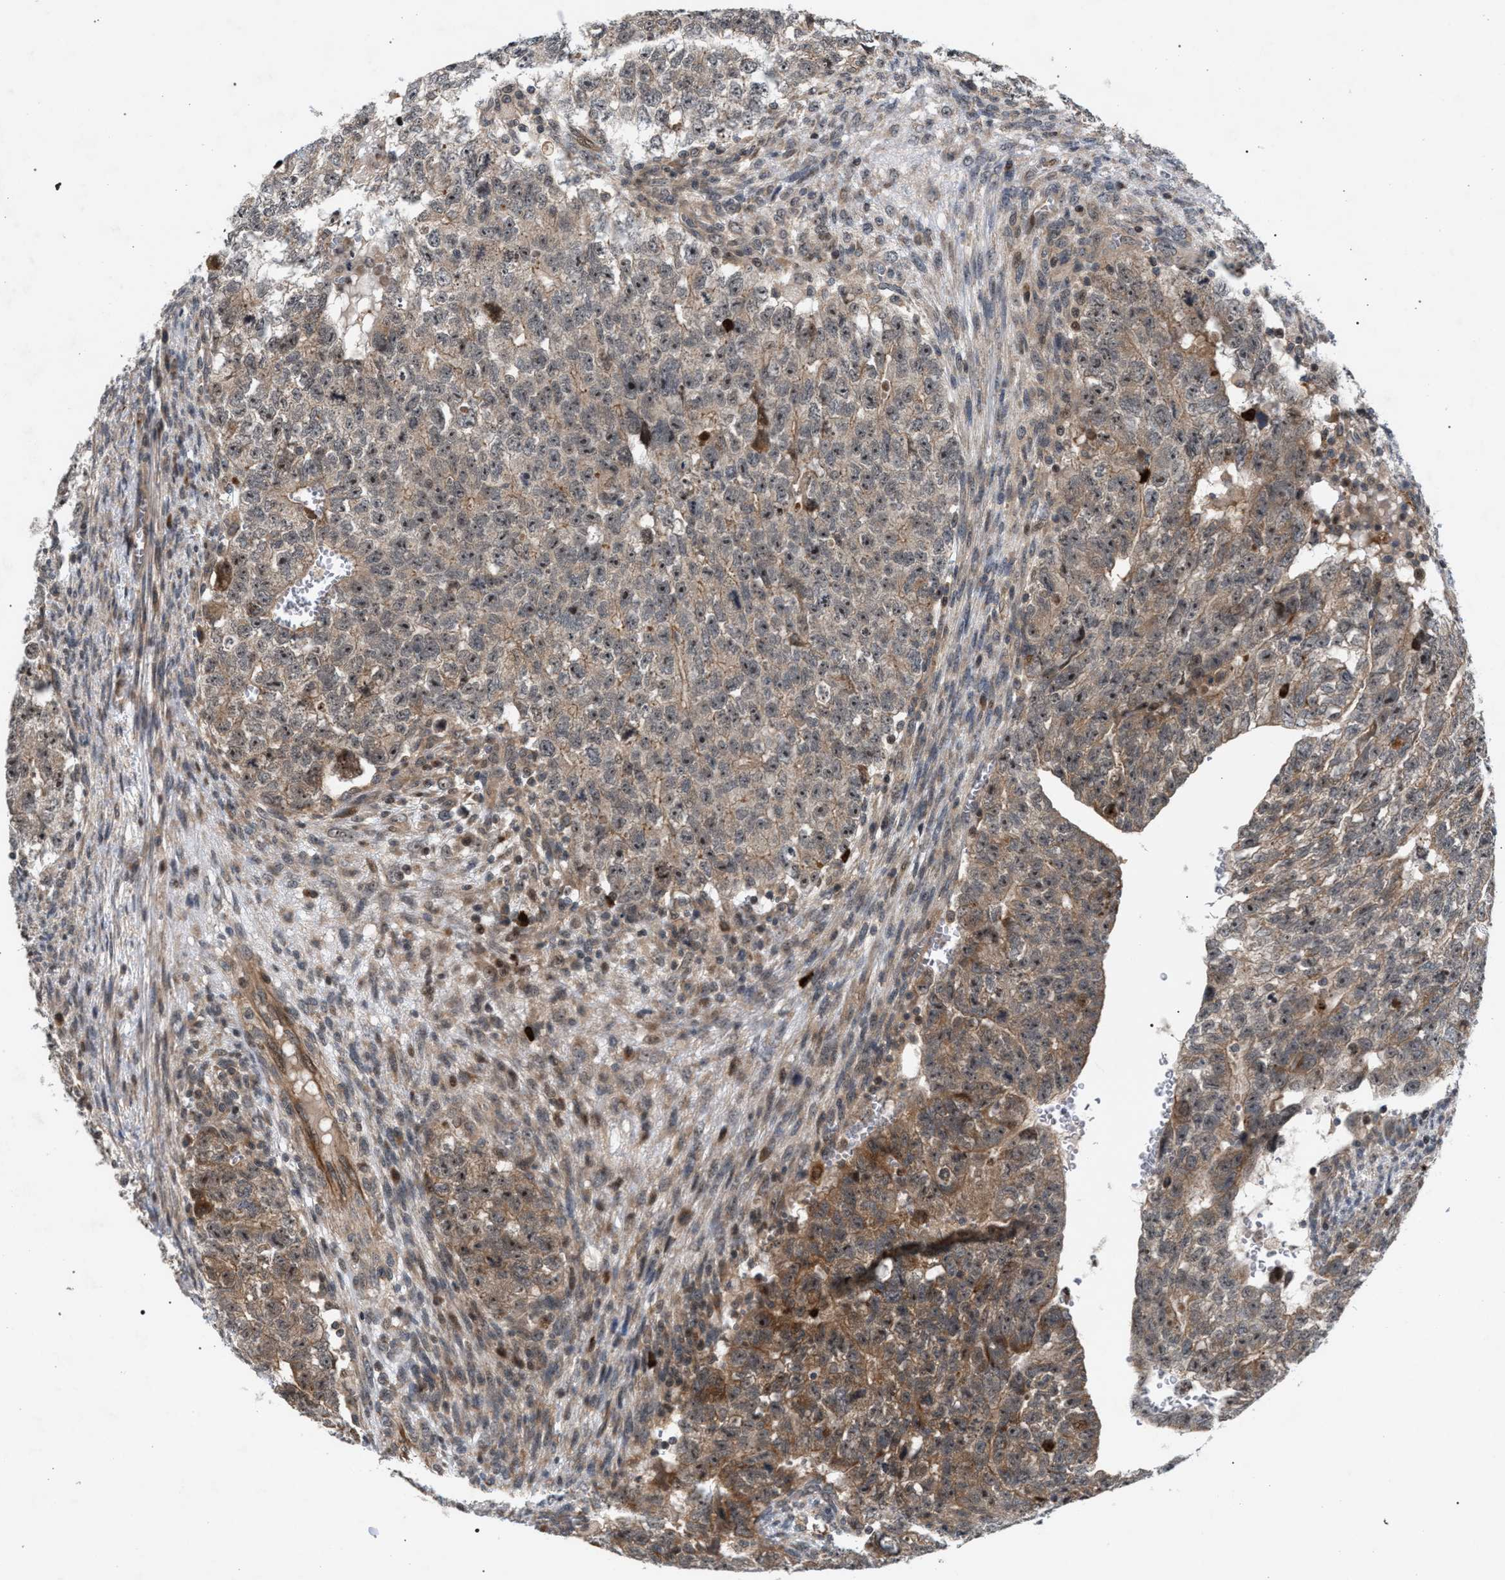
{"staining": {"intensity": "moderate", "quantity": "25%-75%", "location": "cytoplasmic/membranous,nuclear"}, "tissue": "testis cancer", "cell_type": "Tumor cells", "image_type": "cancer", "snomed": [{"axis": "morphology", "description": "Seminoma, NOS"}, {"axis": "morphology", "description": "Carcinoma, Embryonal, NOS"}, {"axis": "topography", "description": "Testis"}], "caption": "A high-resolution photomicrograph shows IHC staining of testis cancer, which reveals moderate cytoplasmic/membranous and nuclear staining in about 25%-75% of tumor cells. The staining was performed using DAB to visualize the protein expression in brown, while the nuclei were stained in blue with hematoxylin (Magnification: 20x).", "gene": "IRAK4", "patient": {"sex": "male", "age": 38}}